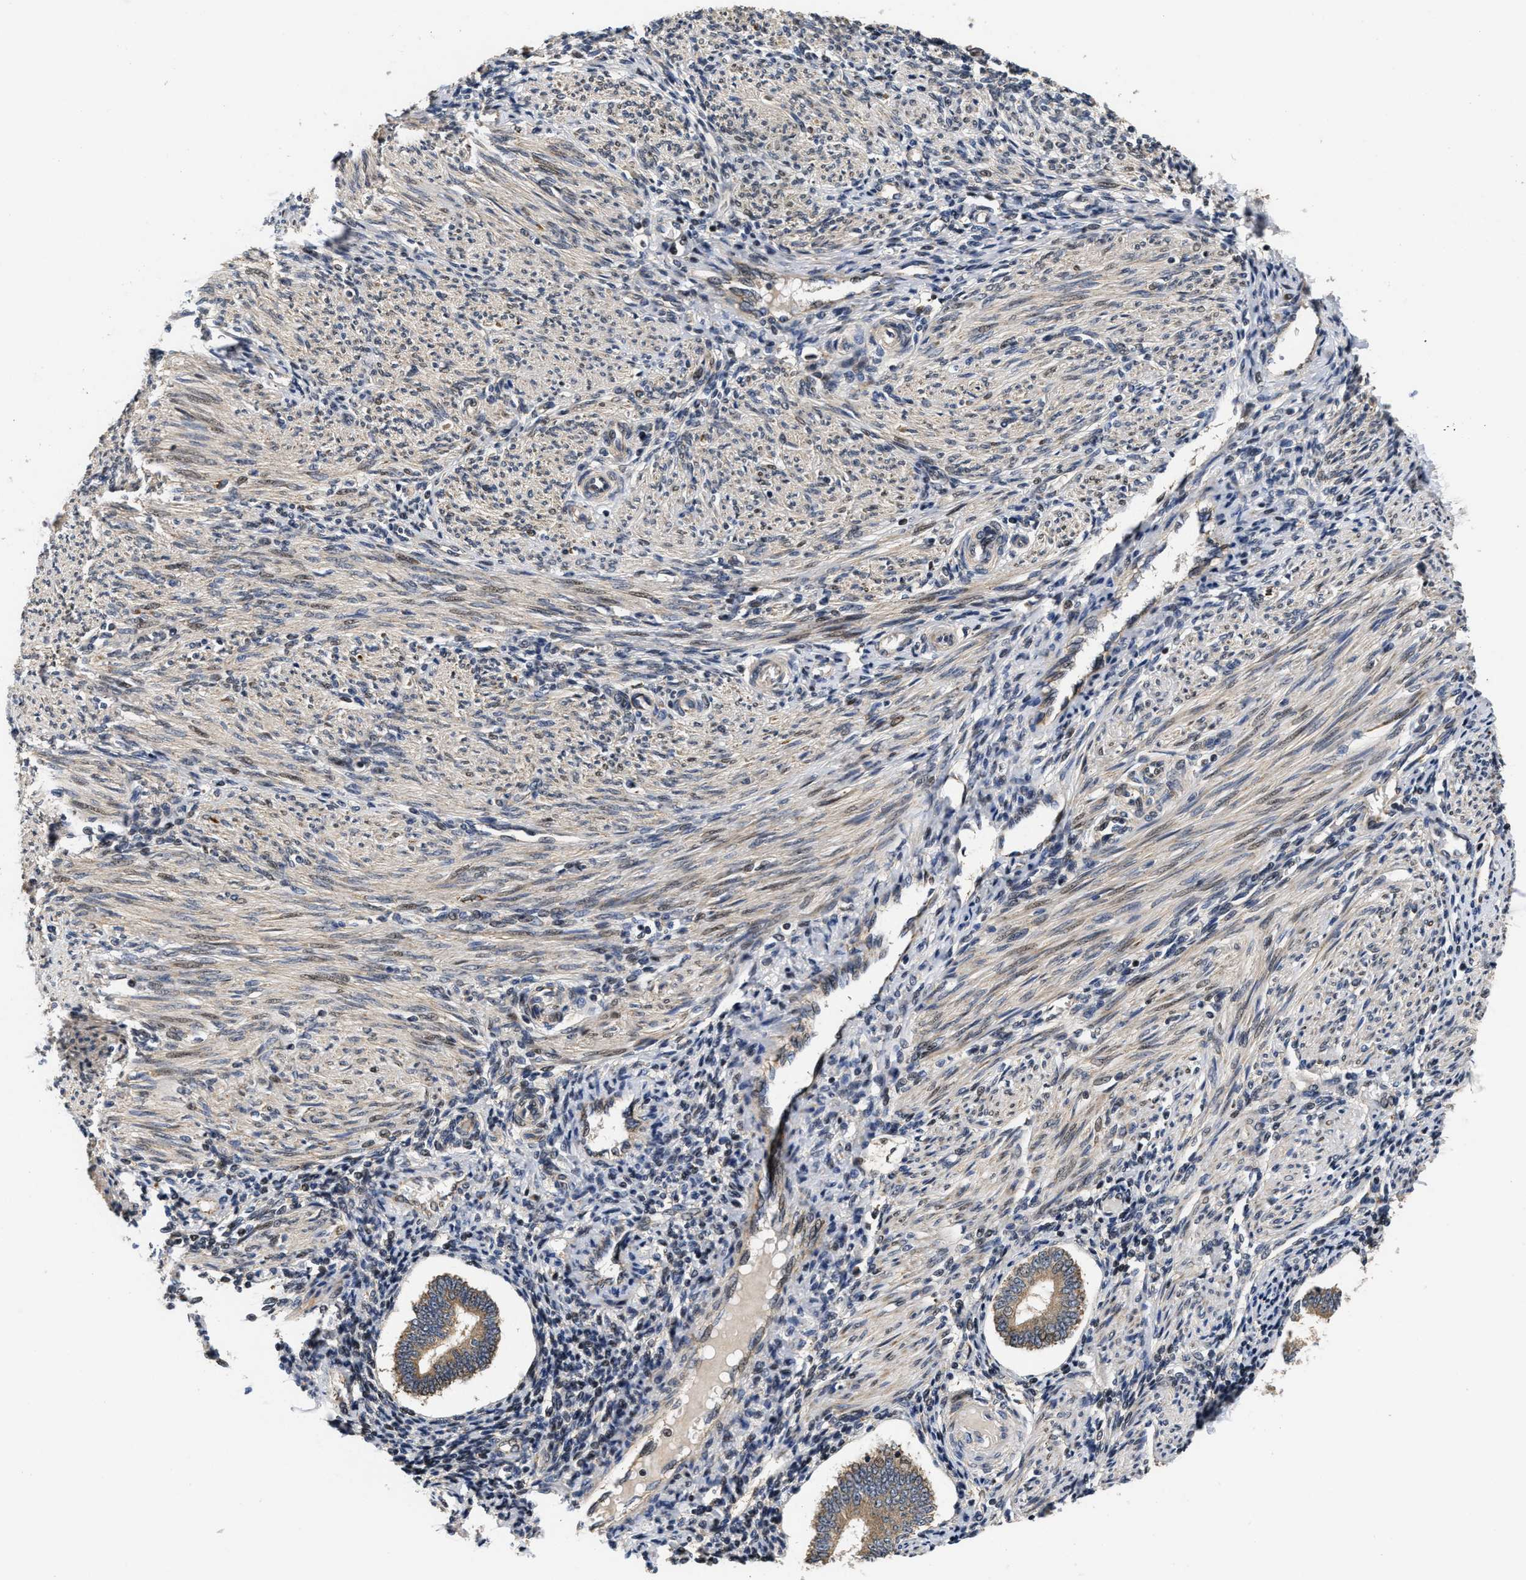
{"staining": {"intensity": "weak", "quantity": "<25%", "location": "cytoplasmic/membranous"}, "tissue": "endometrium", "cell_type": "Cells in endometrial stroma", "image_type": "normal", "snomed": [{"axis": "morphology", "description": "Normal tissue, NOS"}, {"axis": "topography", "description": "Endometrium"}], "caption": "DAB immunohistochemical staining of benign endometrium displays no significant expression in cells in endometrial stroma. The staining is performed using DAB brown chromogen with nuclei counter-stained in using hematoxylin.", "gene": "SCYL2", "patient": {"sex": "female", "age": 42}}